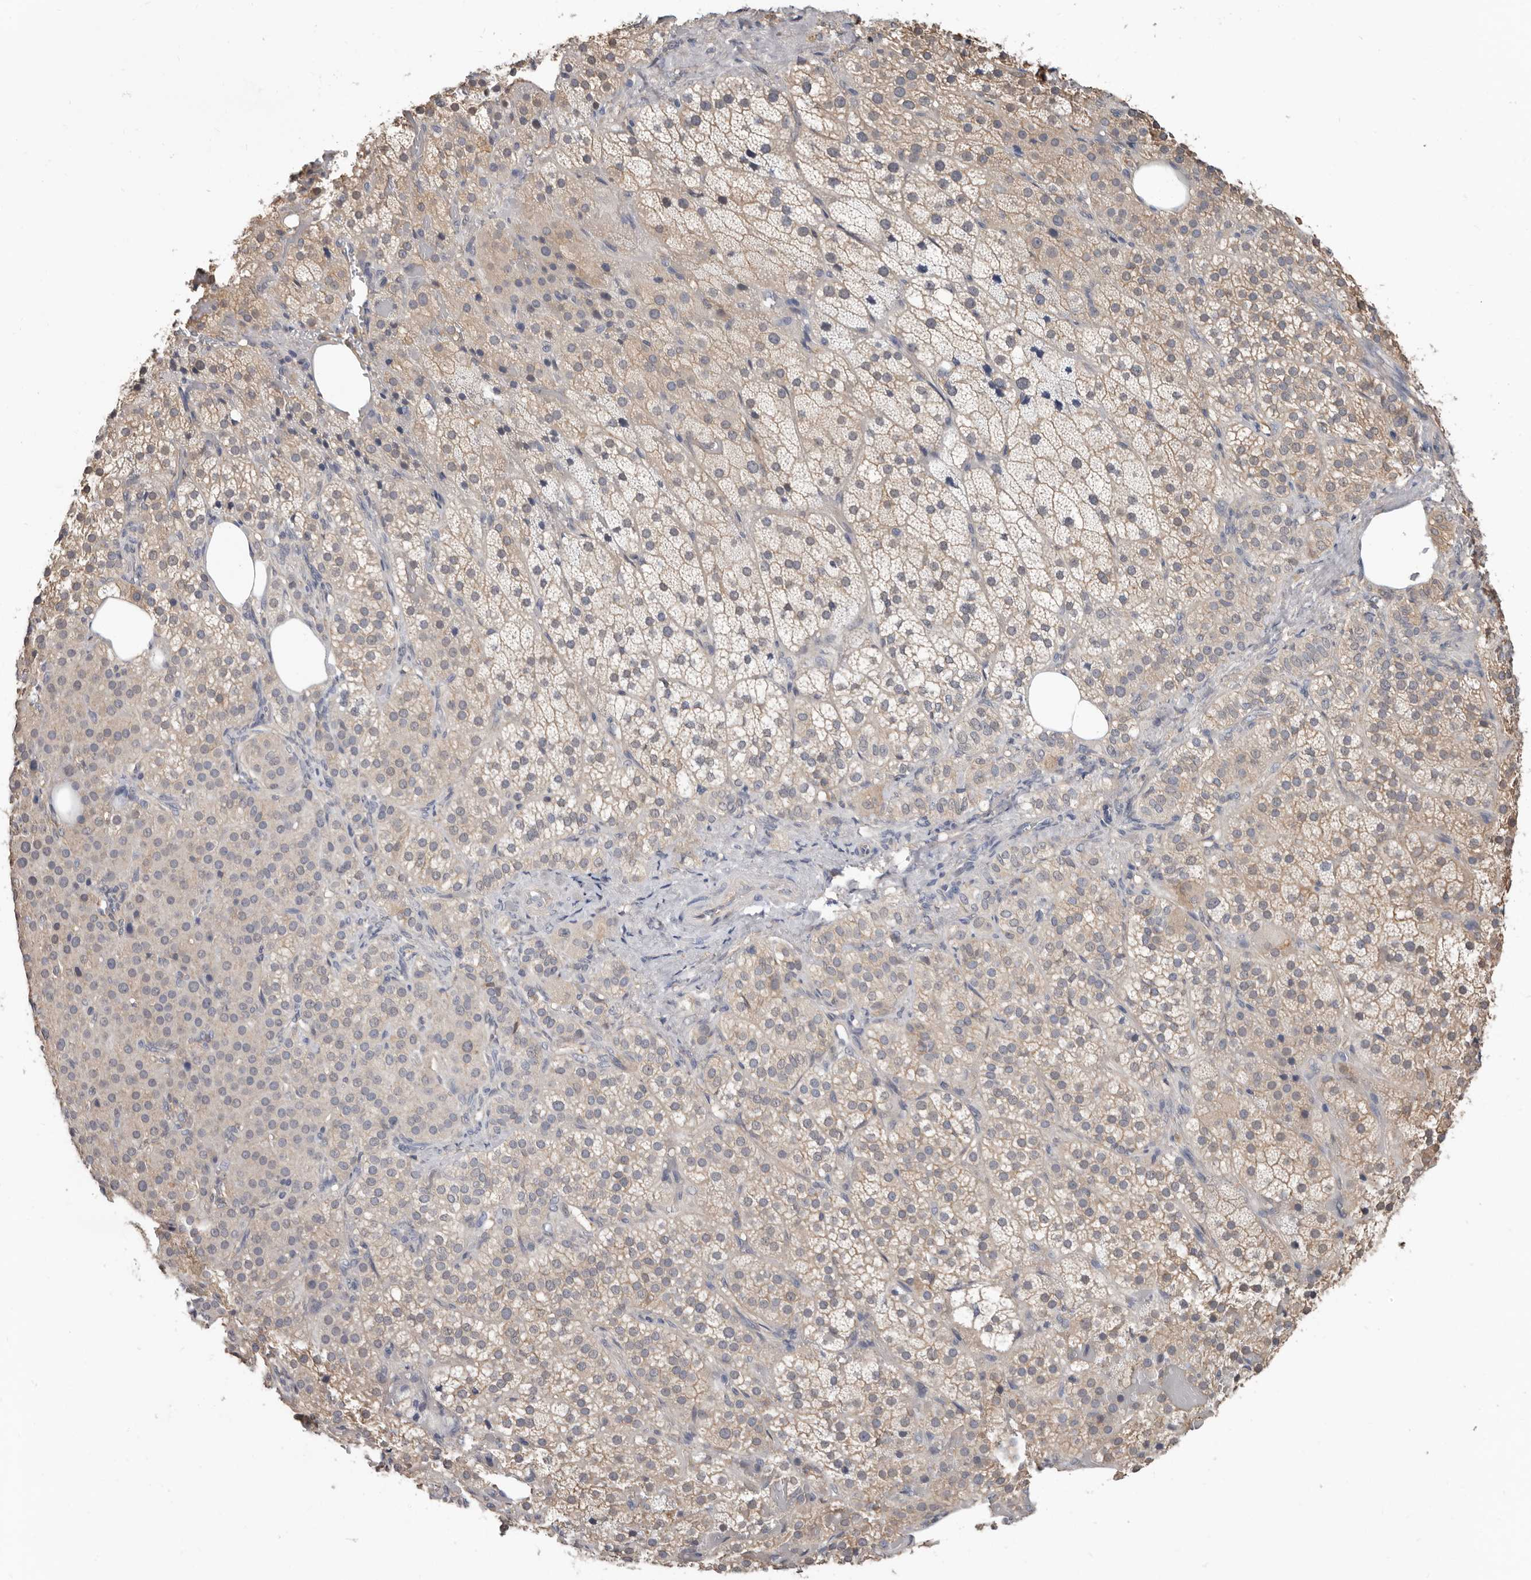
{"staining": {"intensity": "weak", "quantity": ">75%", "location": "cytoplasmic/membranous"}, "tissue": "adrenal gland", "cell_type": "Glandular cells", "image_type": "normal", "snomed": [{"axis": "morphology", "description": "Normal tissue, NOS"}, {"axis": "topography", "description": "Adrenal gland"}], "caption": "A high-resolution micrograph shows immunohistochemistry staining of normal adrenal gland, which displays weak cytoplasmic/membranous expression in about >75% of glandular cells. (DAB IHC with brightfield microscopy, high magnification).", "gene": "MRPL18", "patient": {"sex": "female", "age": 59}}